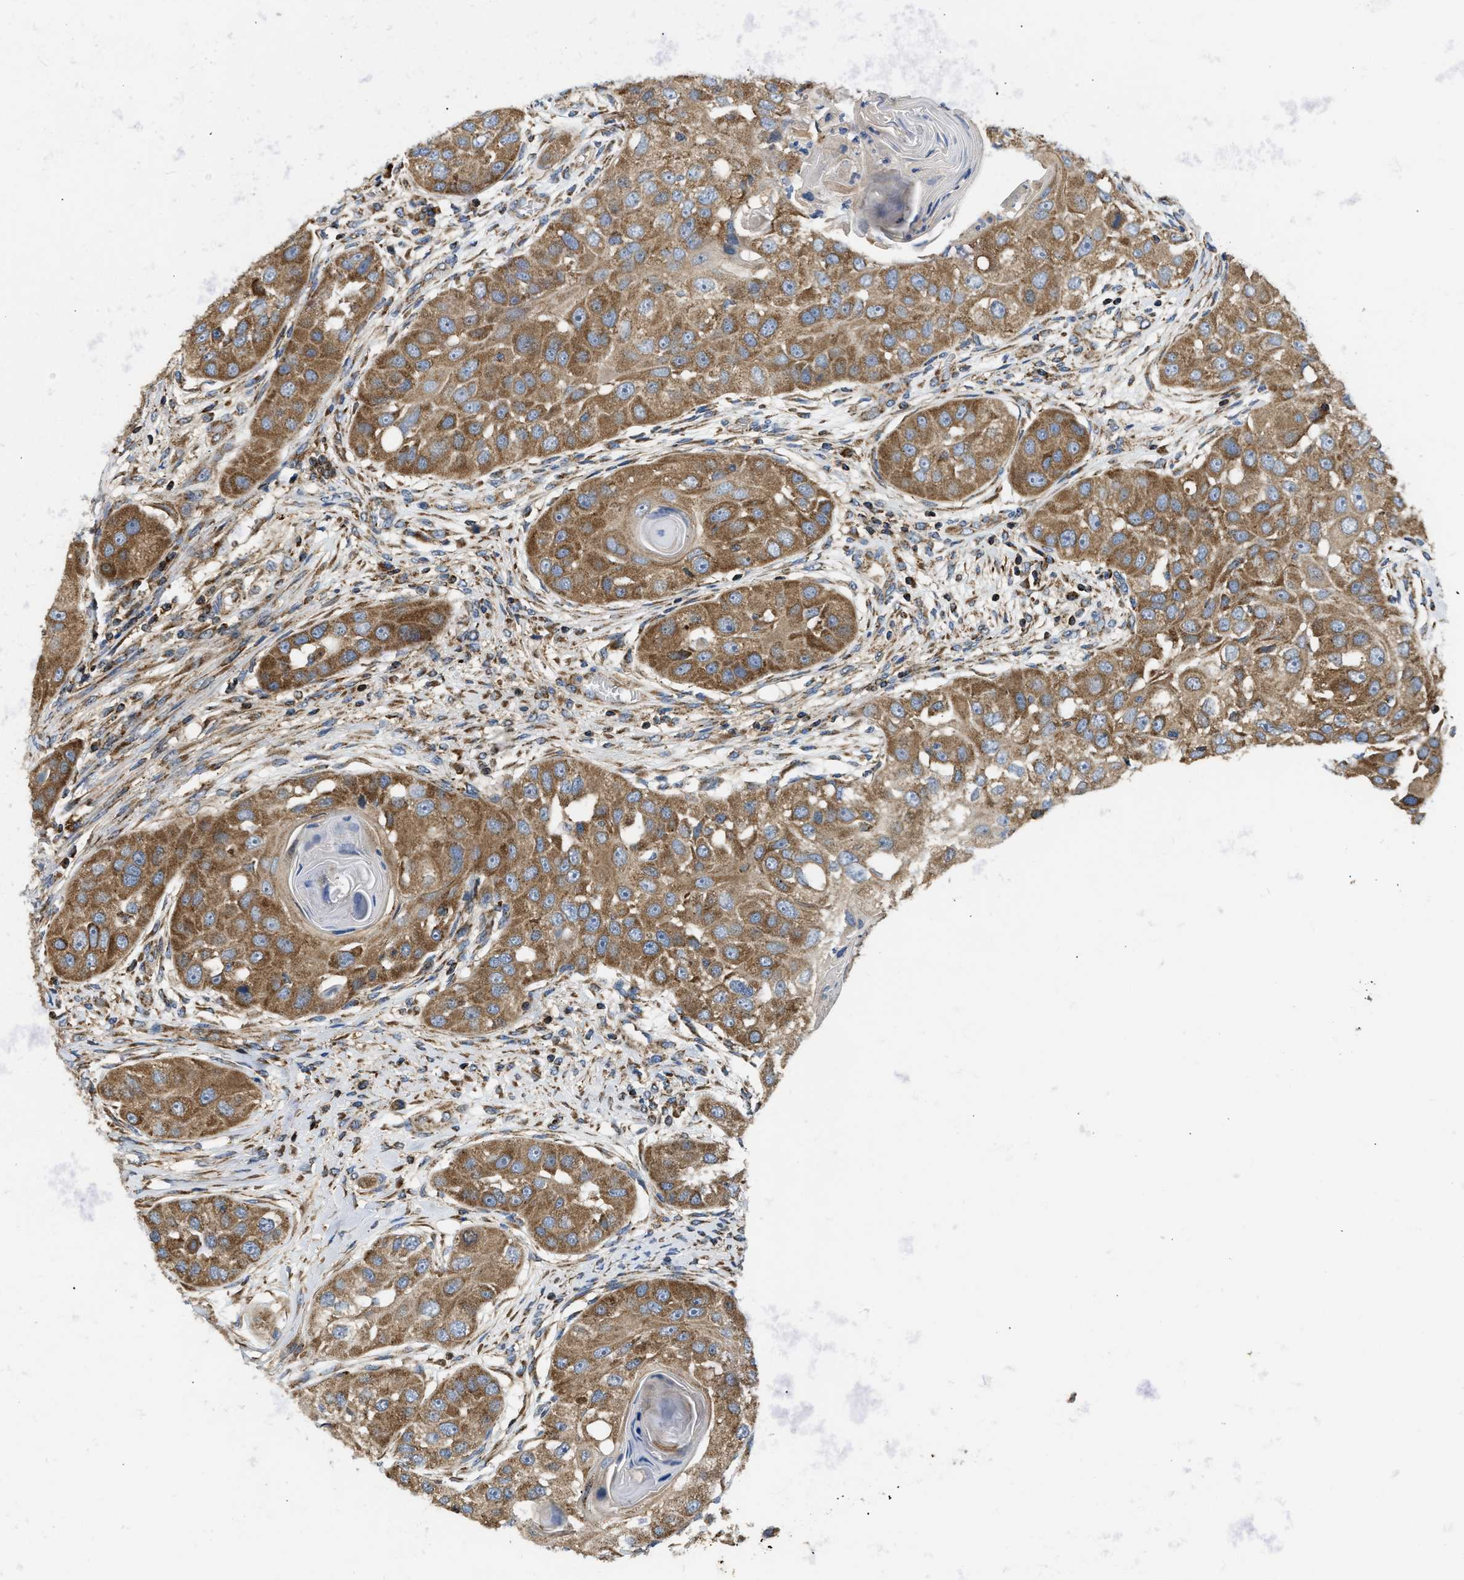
{"staining": {"intensity": "moderate", "quantity": ">75%", "location": "cytoplasmic/membranous"}, "tissue": "head and neck cancer", "cell_type": "Tumor cells", "image_type": "cancer", "snomed": [{"axis": "morphology", "description": "Normal tissue, NOS"}, {"axis": "morphology", "description": "Squamous cell carcinoma, NOS"}, {"axis": "topography", "description": "Skeletal muscle"}, {"axis": "topography", "description": "Head-Neck"}], "caption": "Immunohistochemistry (IHC) micrograph of human head and neck cancer stained for a protein (brown), which demonstrates medium levels of moderate cytoplasmic/membranous positivity in about >75% of tumor cells.", "gene": "OPTN", "patient": {"sex": "male", "age": 51}}